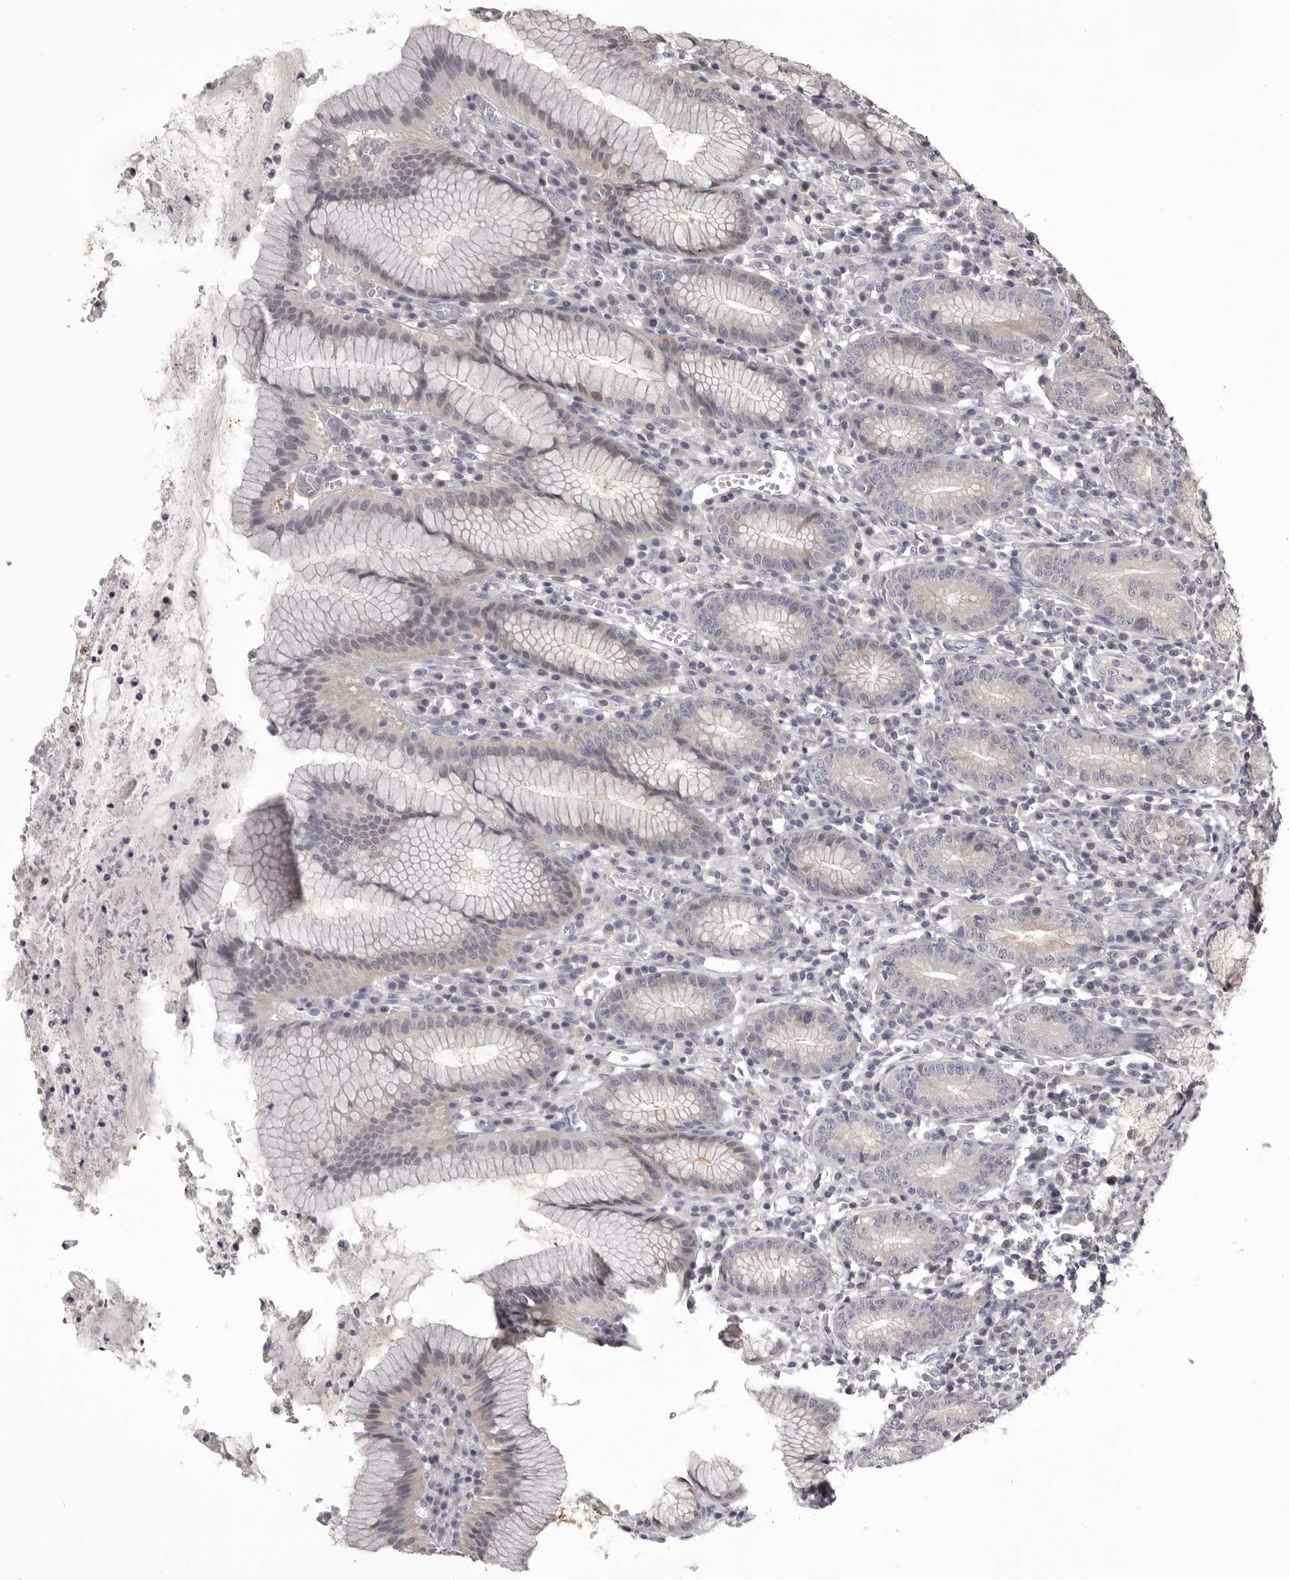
{"staining": {"intensity": "weak", "quantity": "<25%", "location": "cytoplasmic/membranous"}, "tissue": "stomach", "cell_type": "Glandular cells", "image_type": "normal", "snomed": [{"axis": "morphology", "description": "Normal tissue, NOS"}, {"axis": "topography", "description": "Stomach"}], "caption": "Immunohistochemistry micrograph of normal stomach stained for a protein (brown), which shows no staining in glandular cells.", "gene": "MDH1", "patient": {"sex": "male", "age": 55}}